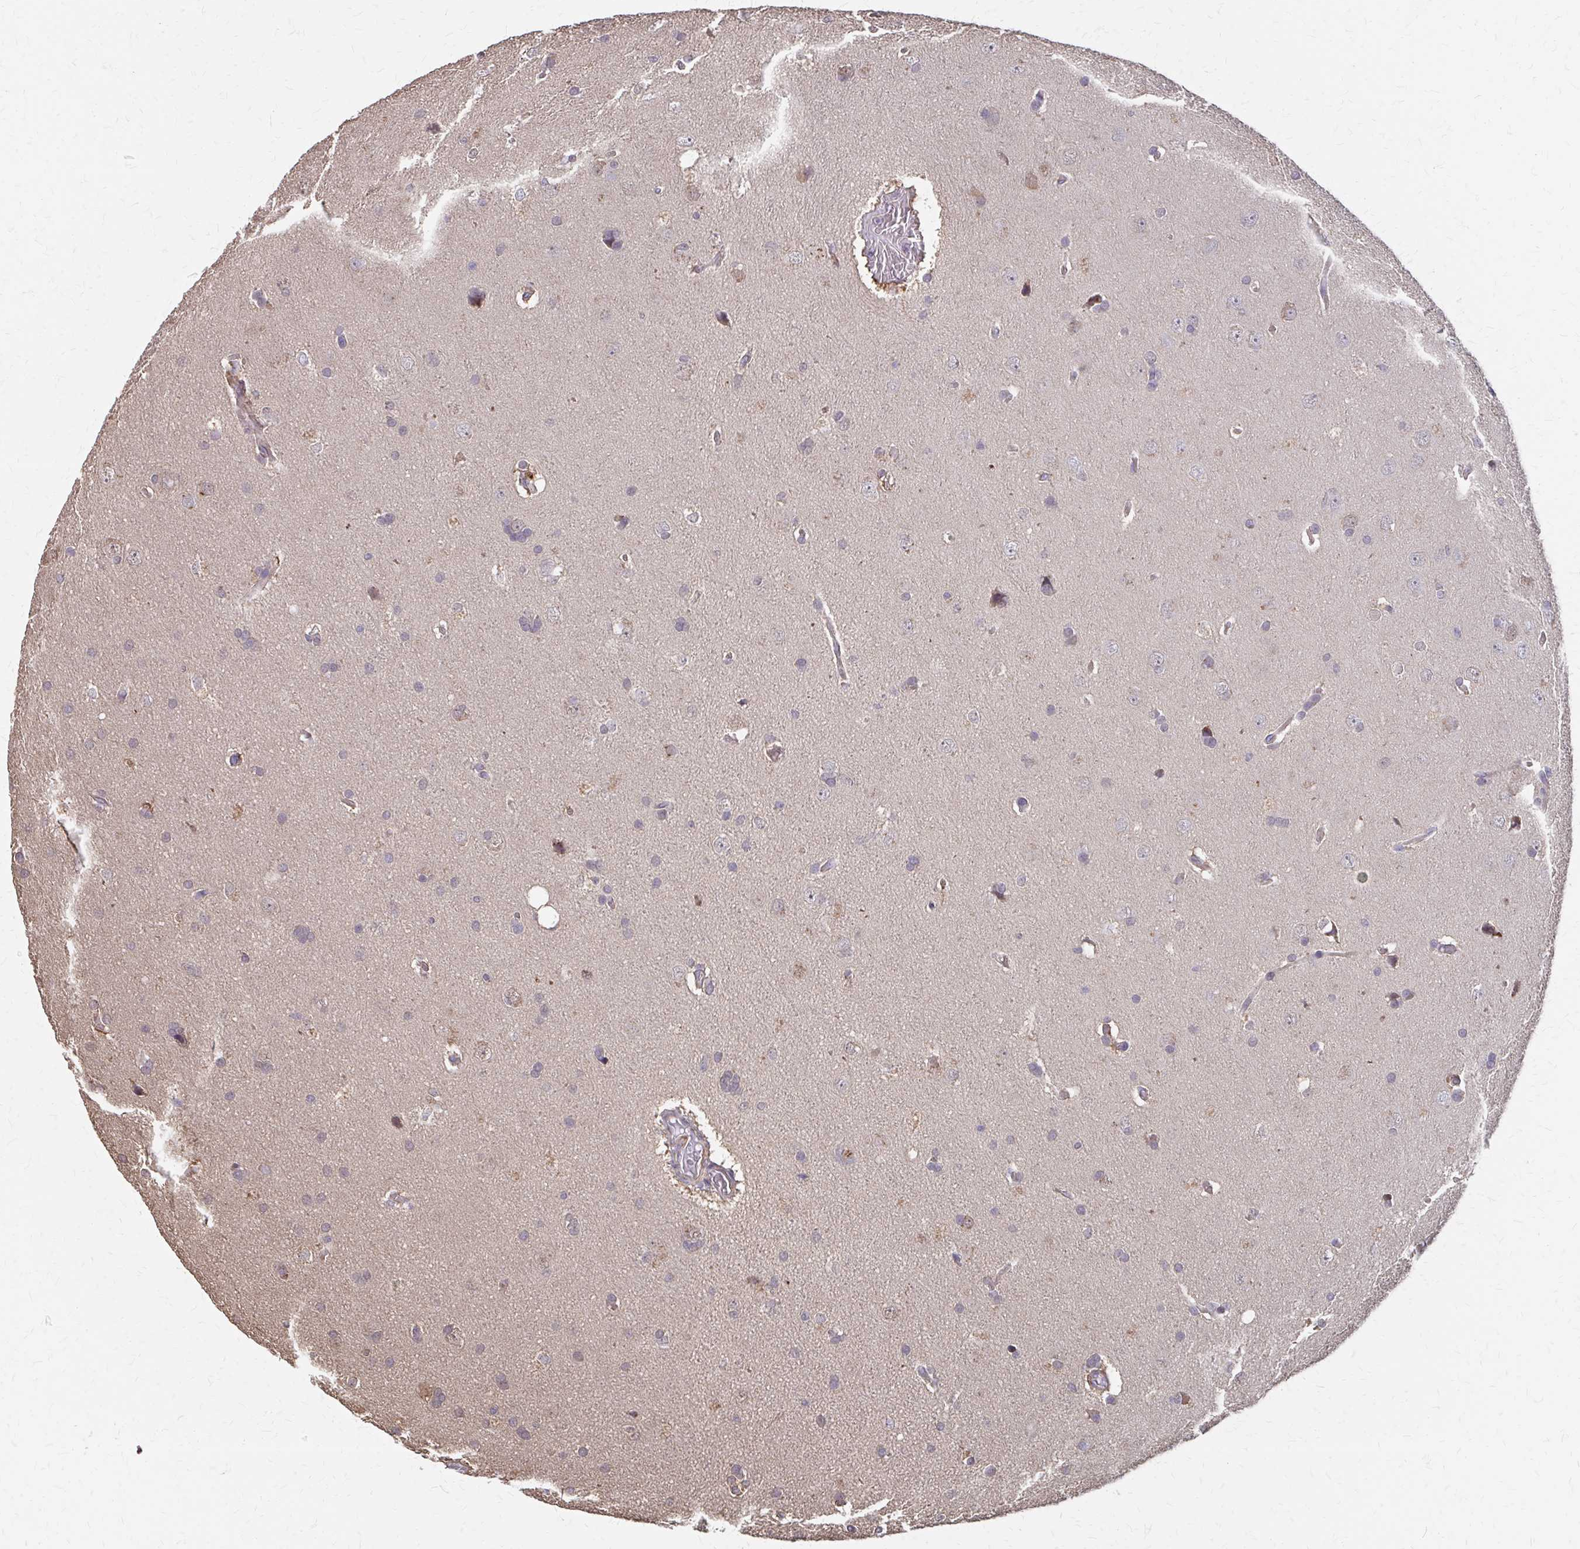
{"staining": {"intensity": "negative", "quantity": "none", "location": "none"}, "tissue": "glioma", "cell_type": "Tumor cells", "image_type": "cancer", "snomed": [{"axis": "morphology", "description": "Glioma, malignant, Low grade"}, {"axis": "topography", "description": "Brain"}], "caption": "High magnification brightfield microscopy of glioma stained with DAB (3,3'-diaminobenzidine) (brown) and counterstained with hematoxylin (blue): tumor cells show no significant positivity.", "gene": "IFI44L", "patient": {"sex": "female", "age": 54}}